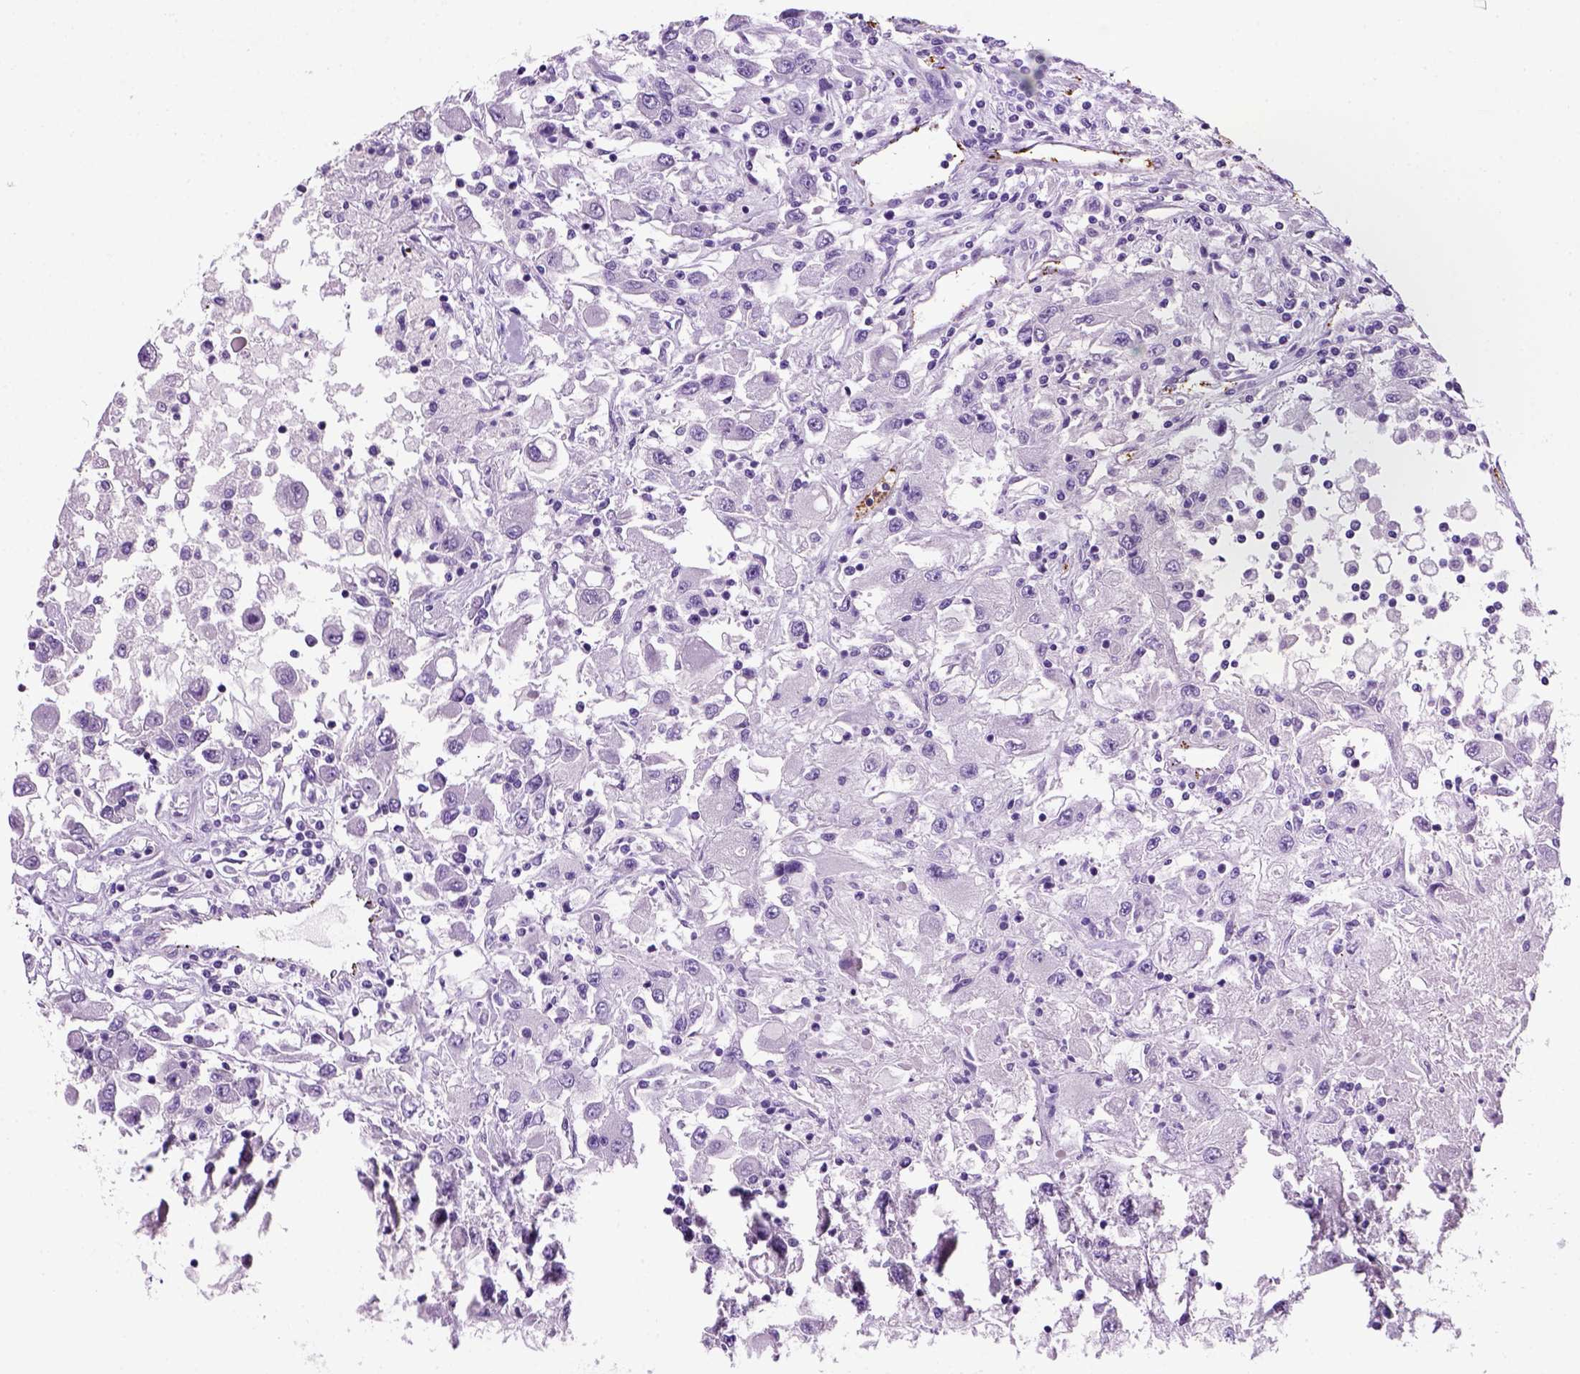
{"staining": {"intensity": "negative", "quantity": "none", "location": "none"}, "tissue": "renal cancer", "cell_type": "Tumor cells", "image_type": "cancer", "snomed": [{"axis": "morphology", "description": "Adenocarcinoma, NOS"}, {"axis": "topography", "description": "Kidney"}], "caption": "Immunohistochemistry of renal cancer (adenocarcinoma) demonstrates no staining in tumor cells.", "gene": "VWF", "patient": {"sex": "female", "age": 67}}